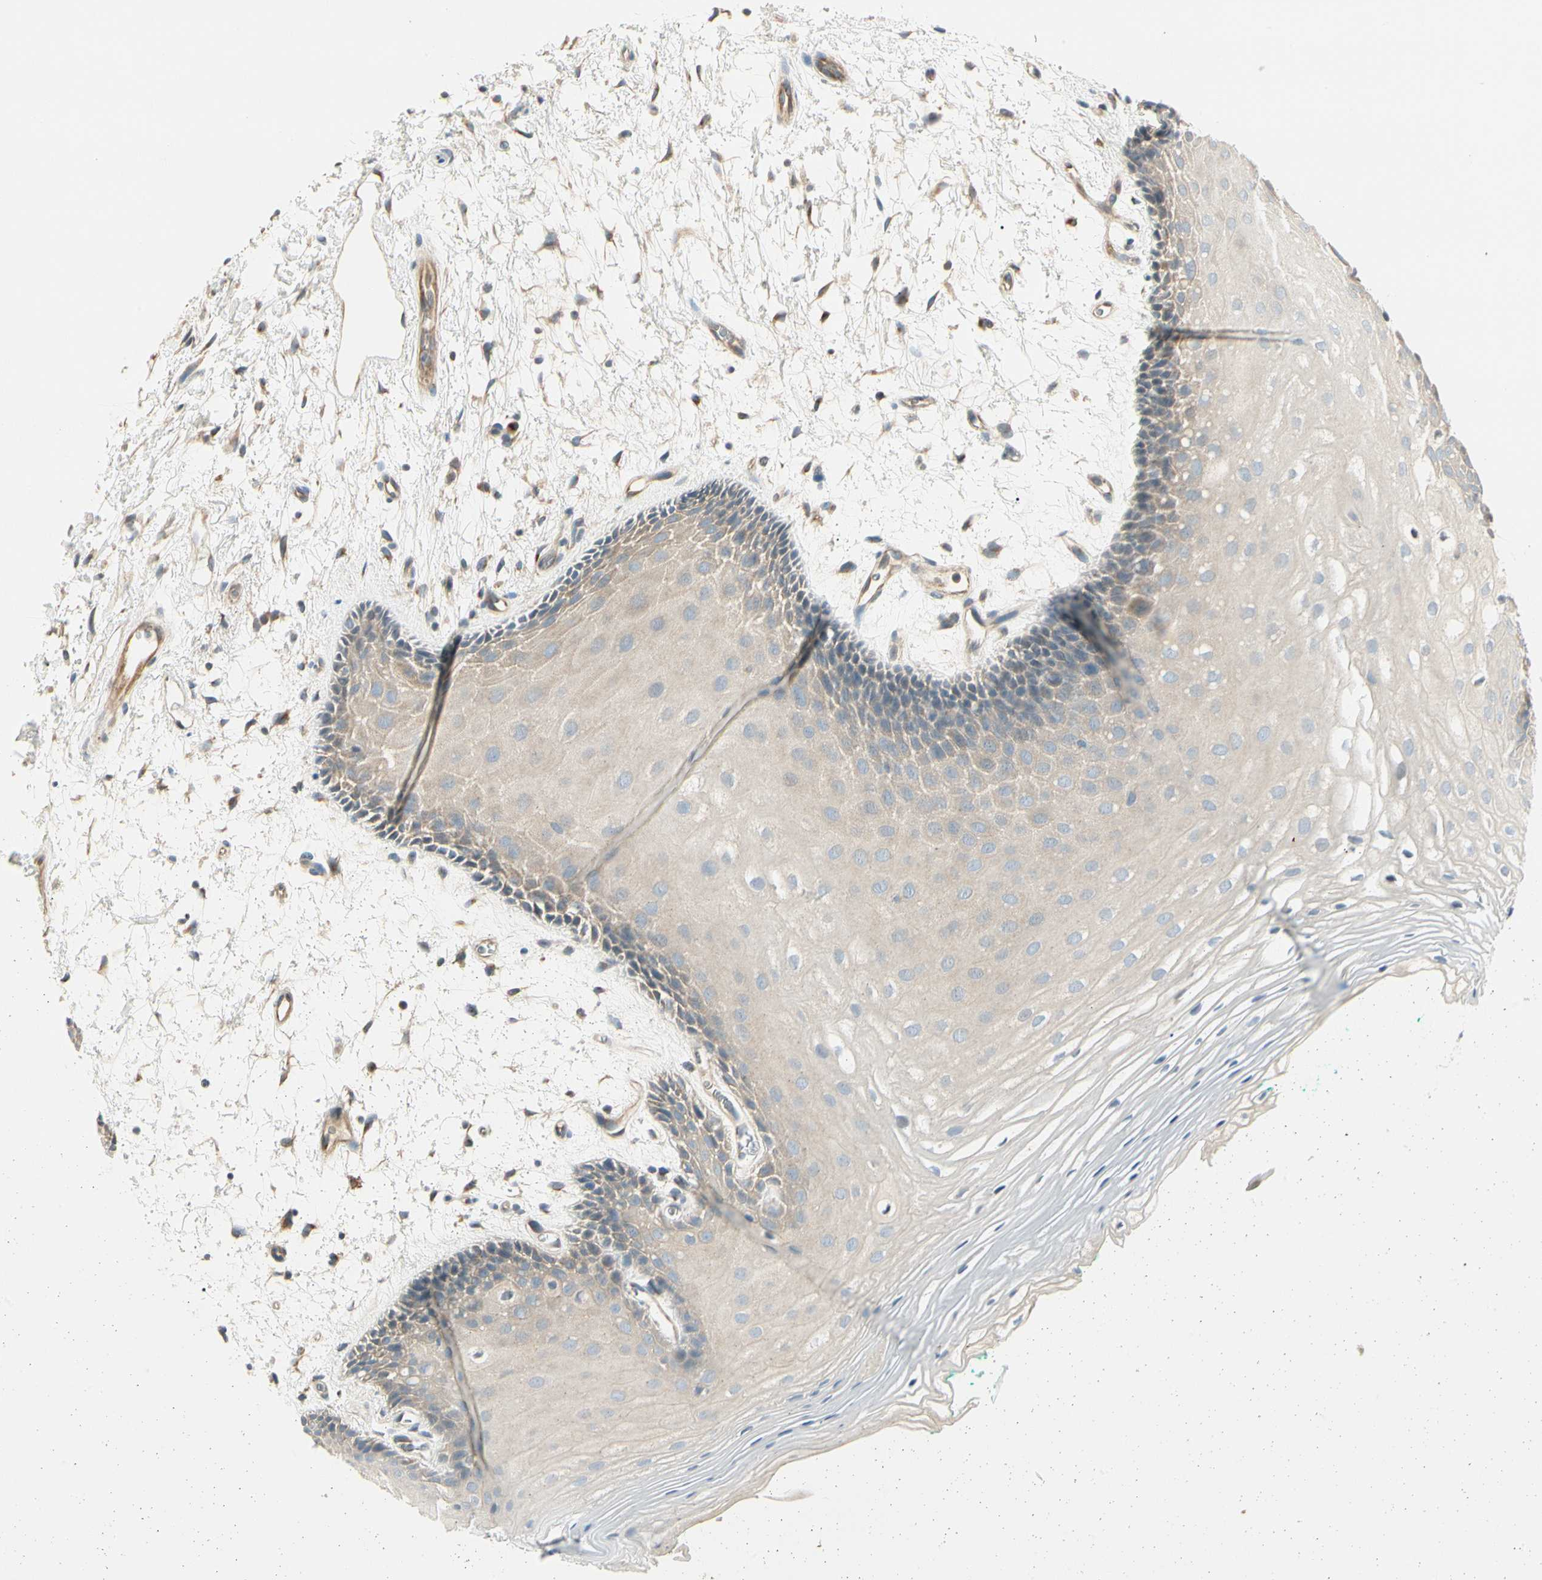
{"staining": {"intensity": "weak", "quantity": ">75%", "location": "cytoplasmic/membranous"}, "tissue": "oral mucosa", "cell_type": "Squamous epithelial cells", "image_type": "normal", "snomed": [{"axis": "morphology", "description": "Normal tissue, NOS"}, {"axis": "topography", "description": "Skeletal muscle"}, {"axis": "topography", "description": "Oral tissue"}, {"axis": "topography", "description": "Peripheral nerve tissue"}], "caption": "IHC photomicrograph of unremarkable oral mucosa: oral mucosa stained using immunohistochemistry (IHC) shows low levels of weak protein expression localized specifically in the cytoplasmic/membranous of squamous epithelial cells, appearing as a cytoplasmic/membranous brown color.", "gene": "ABCA3", "patient": {"sex": "female", "age": 84}}